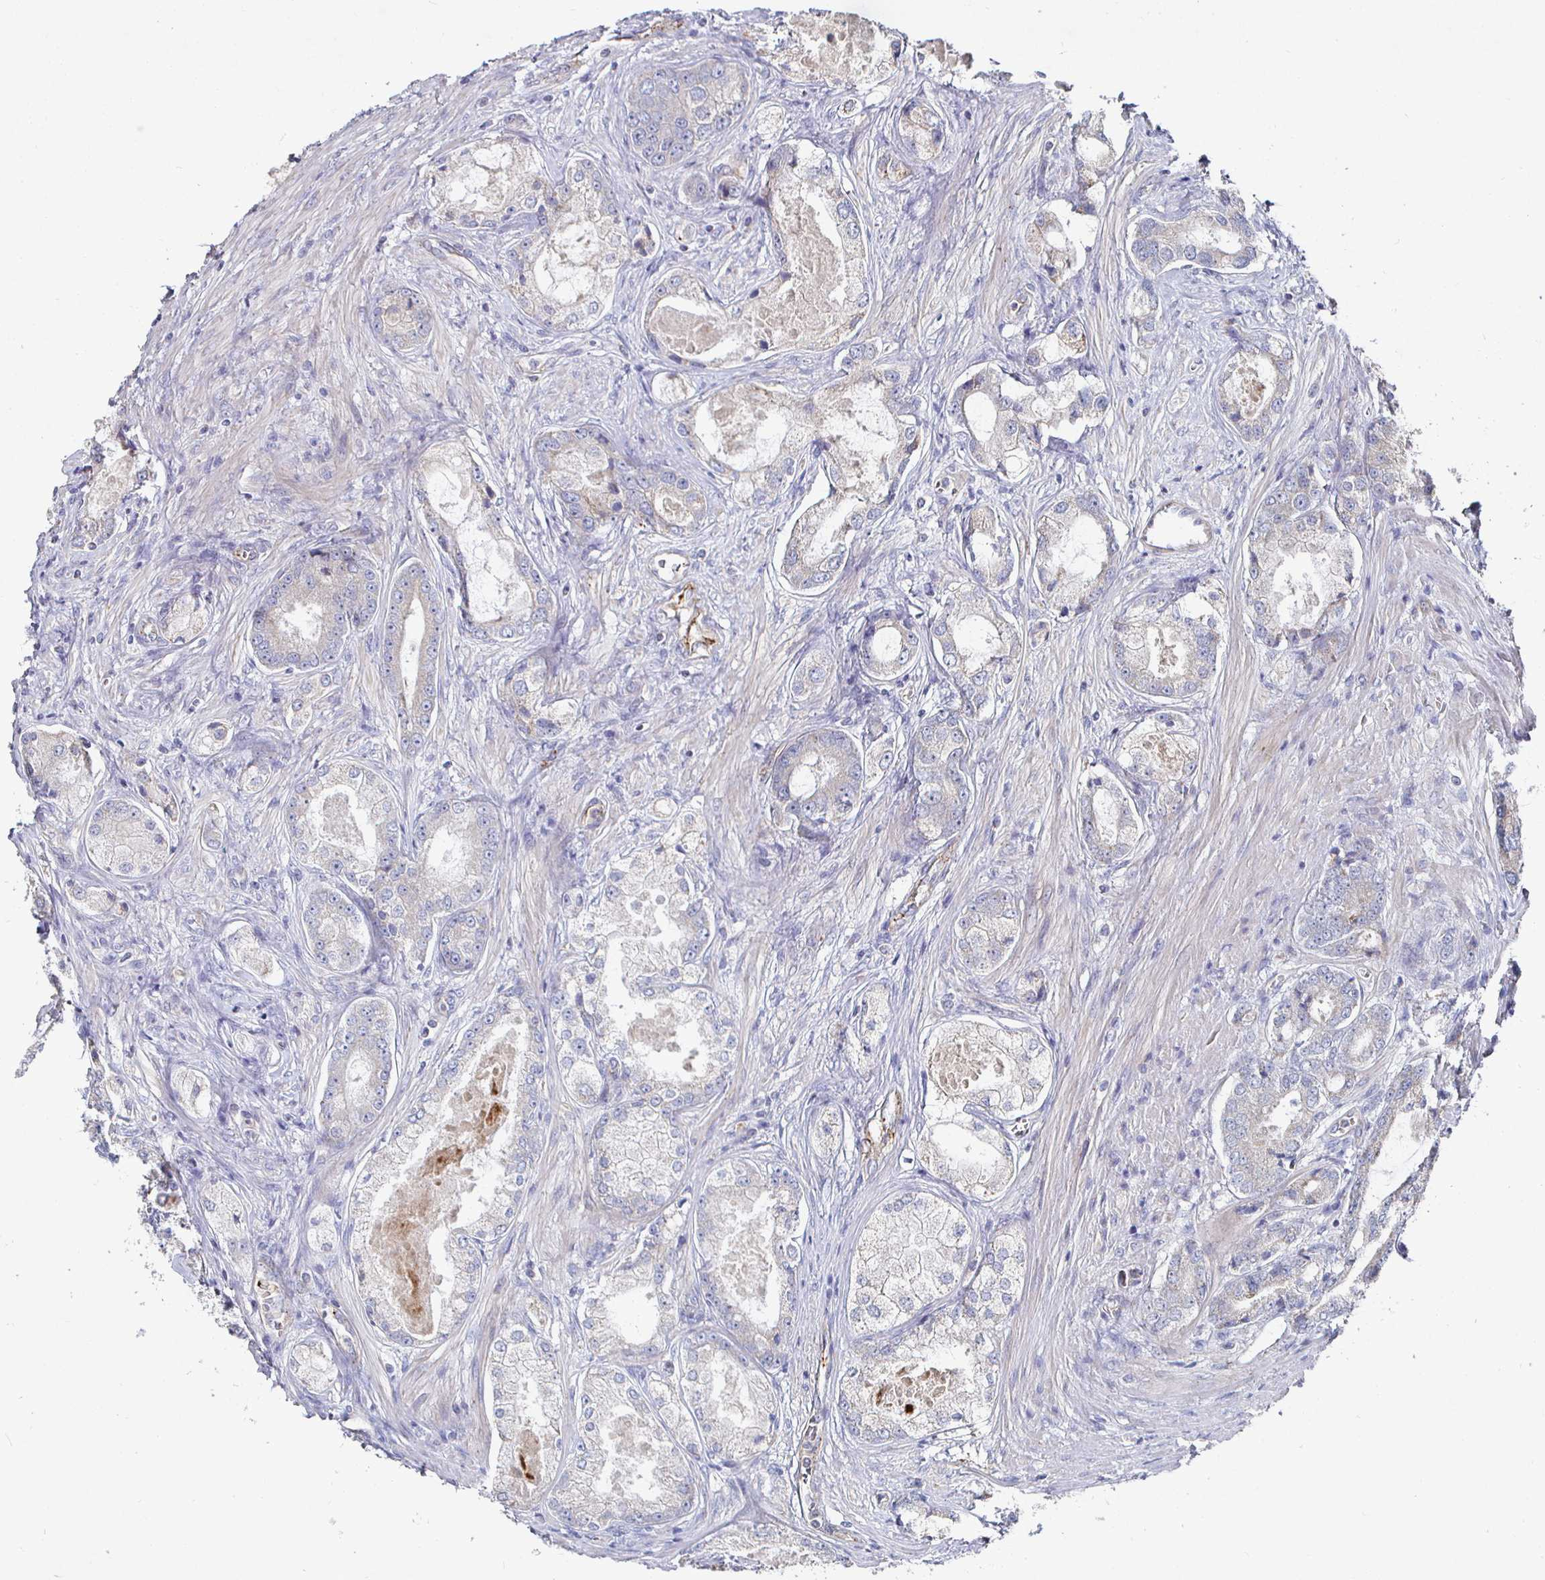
{"staining": {"intensity": "weak", "quantity": "<25%", "location": "cytoplasmic/membranous"}, "tissue": "prostate cancer", "cell_type": "Tumor cells", "image_type": "cancer", "snomed": [{"axis": "morphology", "description": "Adenocarcinoma, Low grade"}, {"axis": "topography", "description": "Prostate"}], "caption": "The photomicrograph reveals no staining of tumor cells in prostate low-grade adenocarcinoma.", "gene": "NRSN1", "patient": {"sex": "male", "age": 68}}